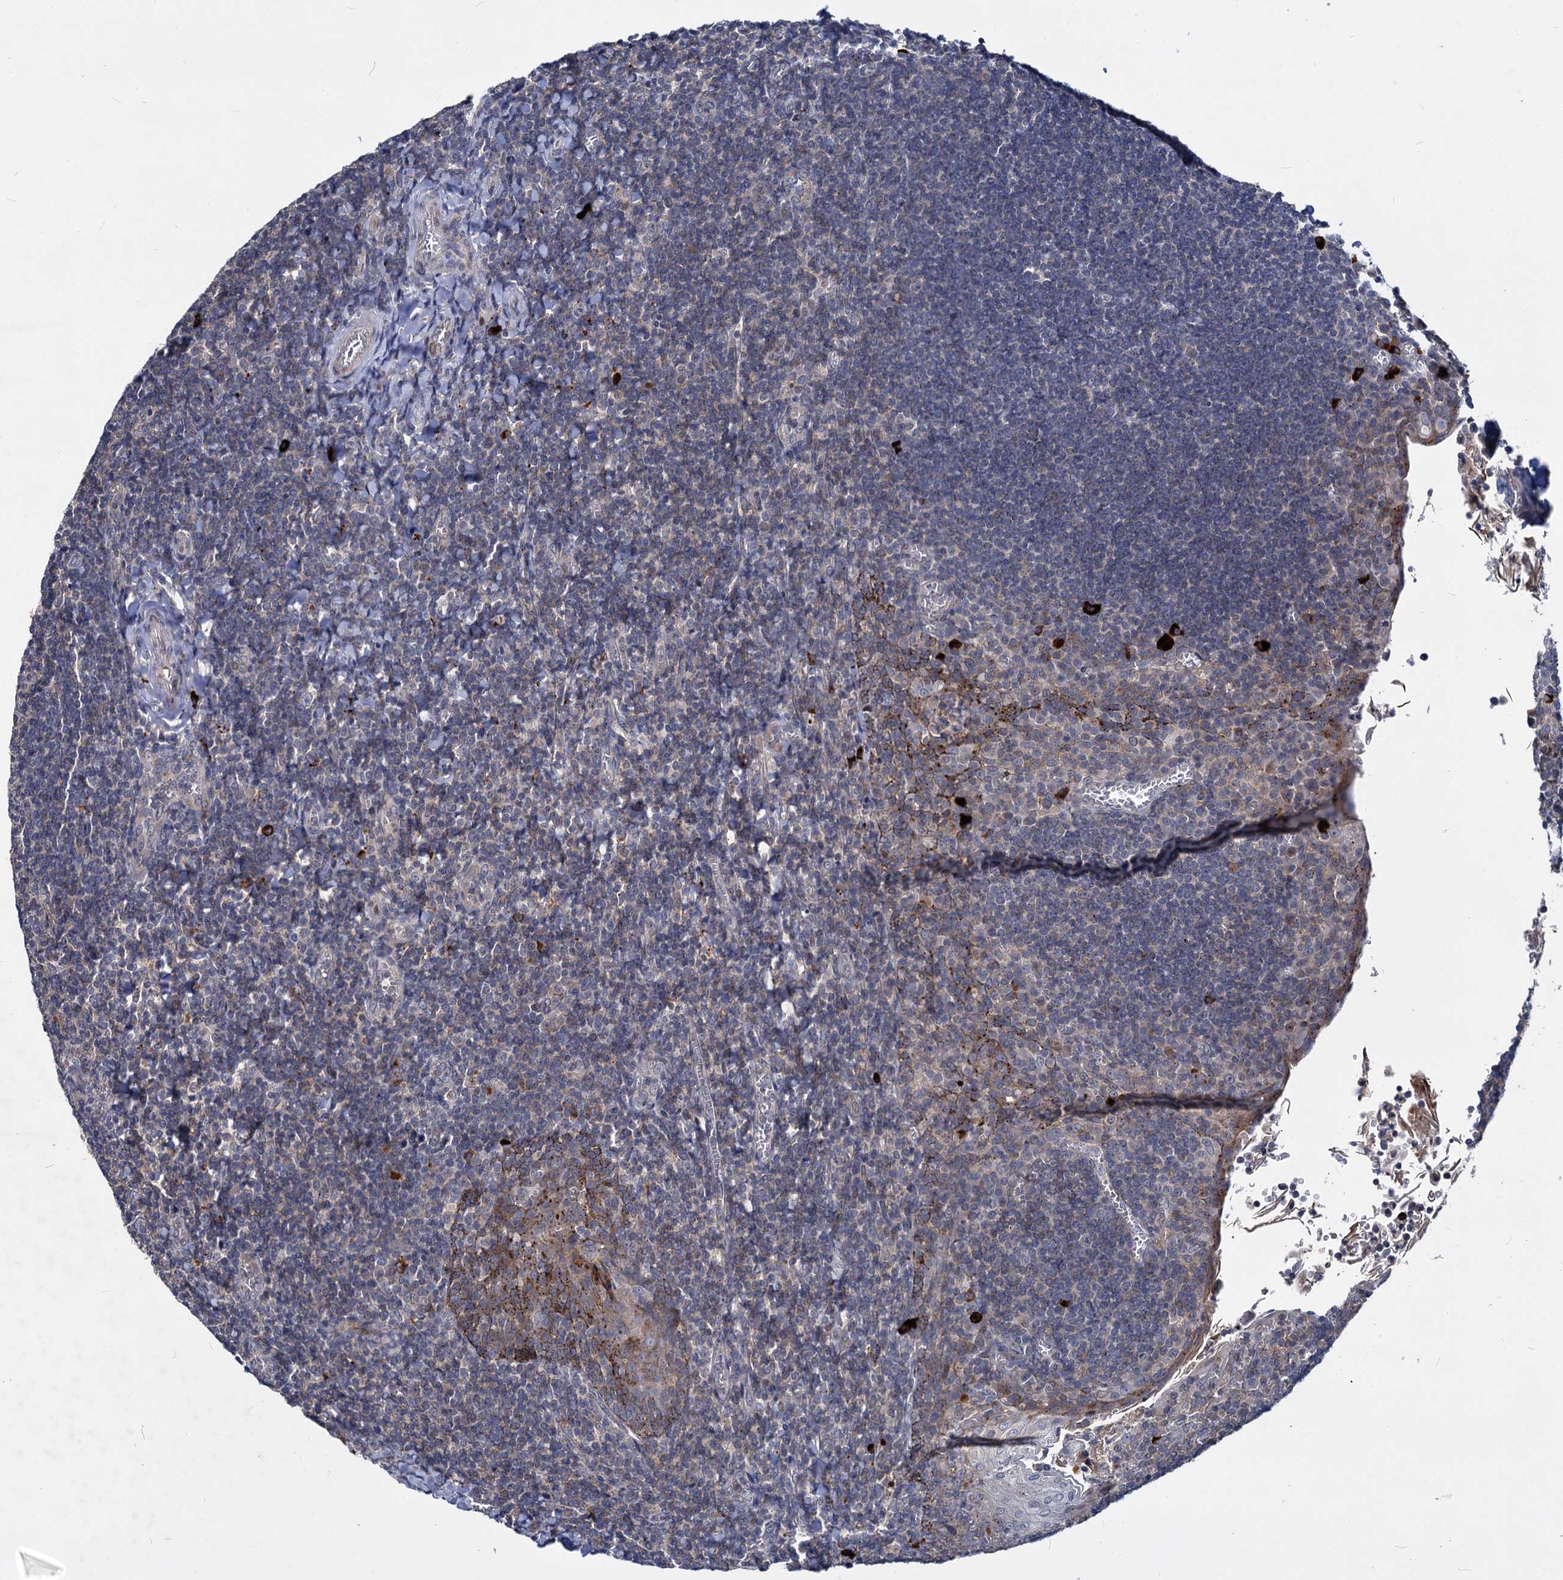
{"staining": {"intensity": "negative", "quantity": "none", "location": "none"}, "tissue": "tonsil", "cell_type": "Germinal center cells", "image_type": "normal", "snomed": [{"axis": "morphology", "description": "Normal tissue, NOS"}, {"axis": "topography", "description": "Tonsil"}], "caption": "Human tonsil stained for a protein using IHC shows no staining in germinal center cells.", "gene": "C11orf86", "patient": {"sex": "male", "age": 27}}